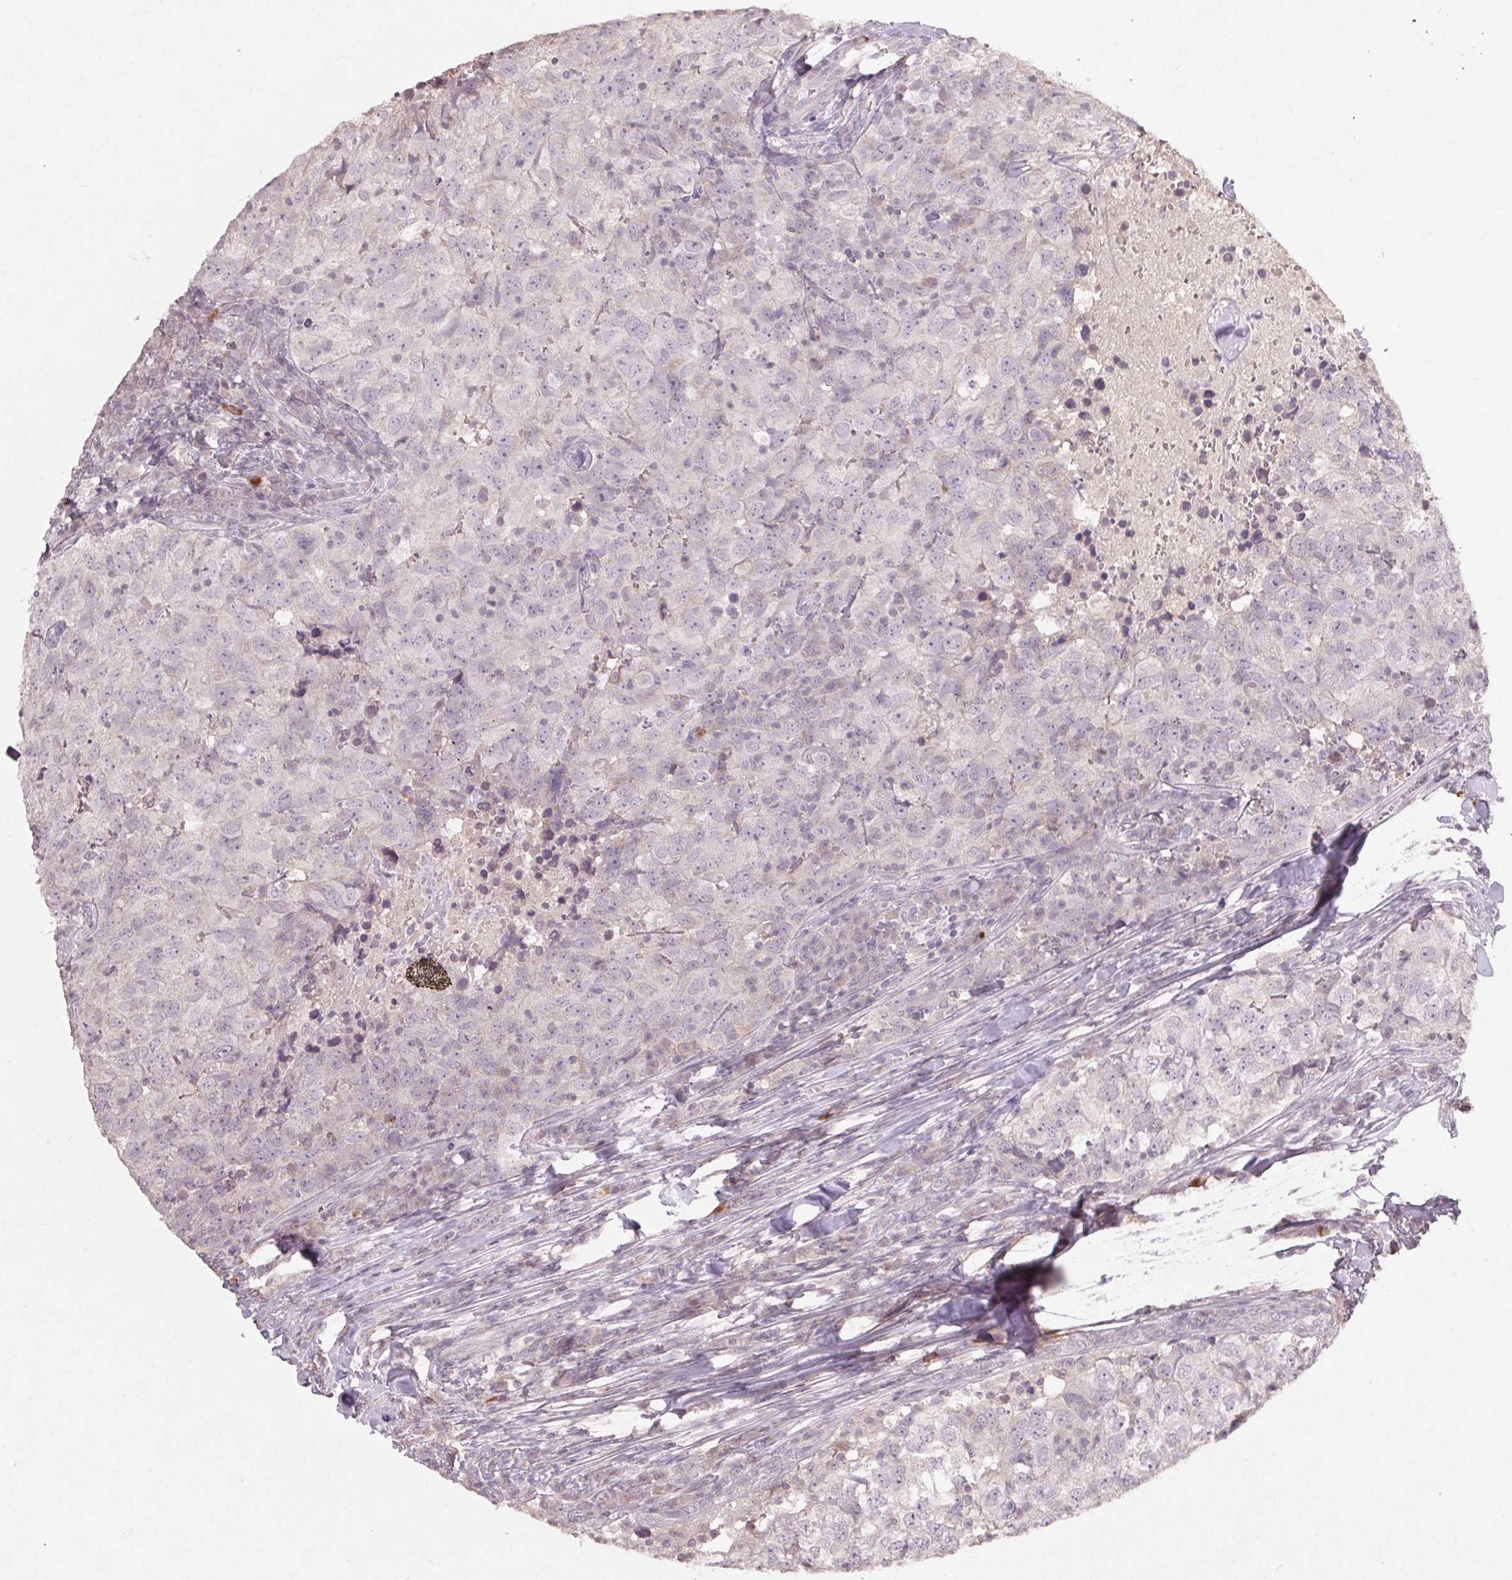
{"staining": {"intensity": "negative", "quantity": "none", "location": "none"}, "tissue": "breast cancer", "cell_type": "Tumor cells", "image_type": "cancer", "snomed": [{"axis": "morphology", "description": "Duct carcinoma"}, {"axis": "topography", "description": "Breast"}], "caption": "Immunohistochemistry (IHC) photomicrograph of breast cancer (intraductal carcinoma) stained for a protein (brown), which shows no expression in tumor cells. Nuclei are stained in blue.", "gene": "KLRC3", "patient": {"sex": "female", "age": 30}}